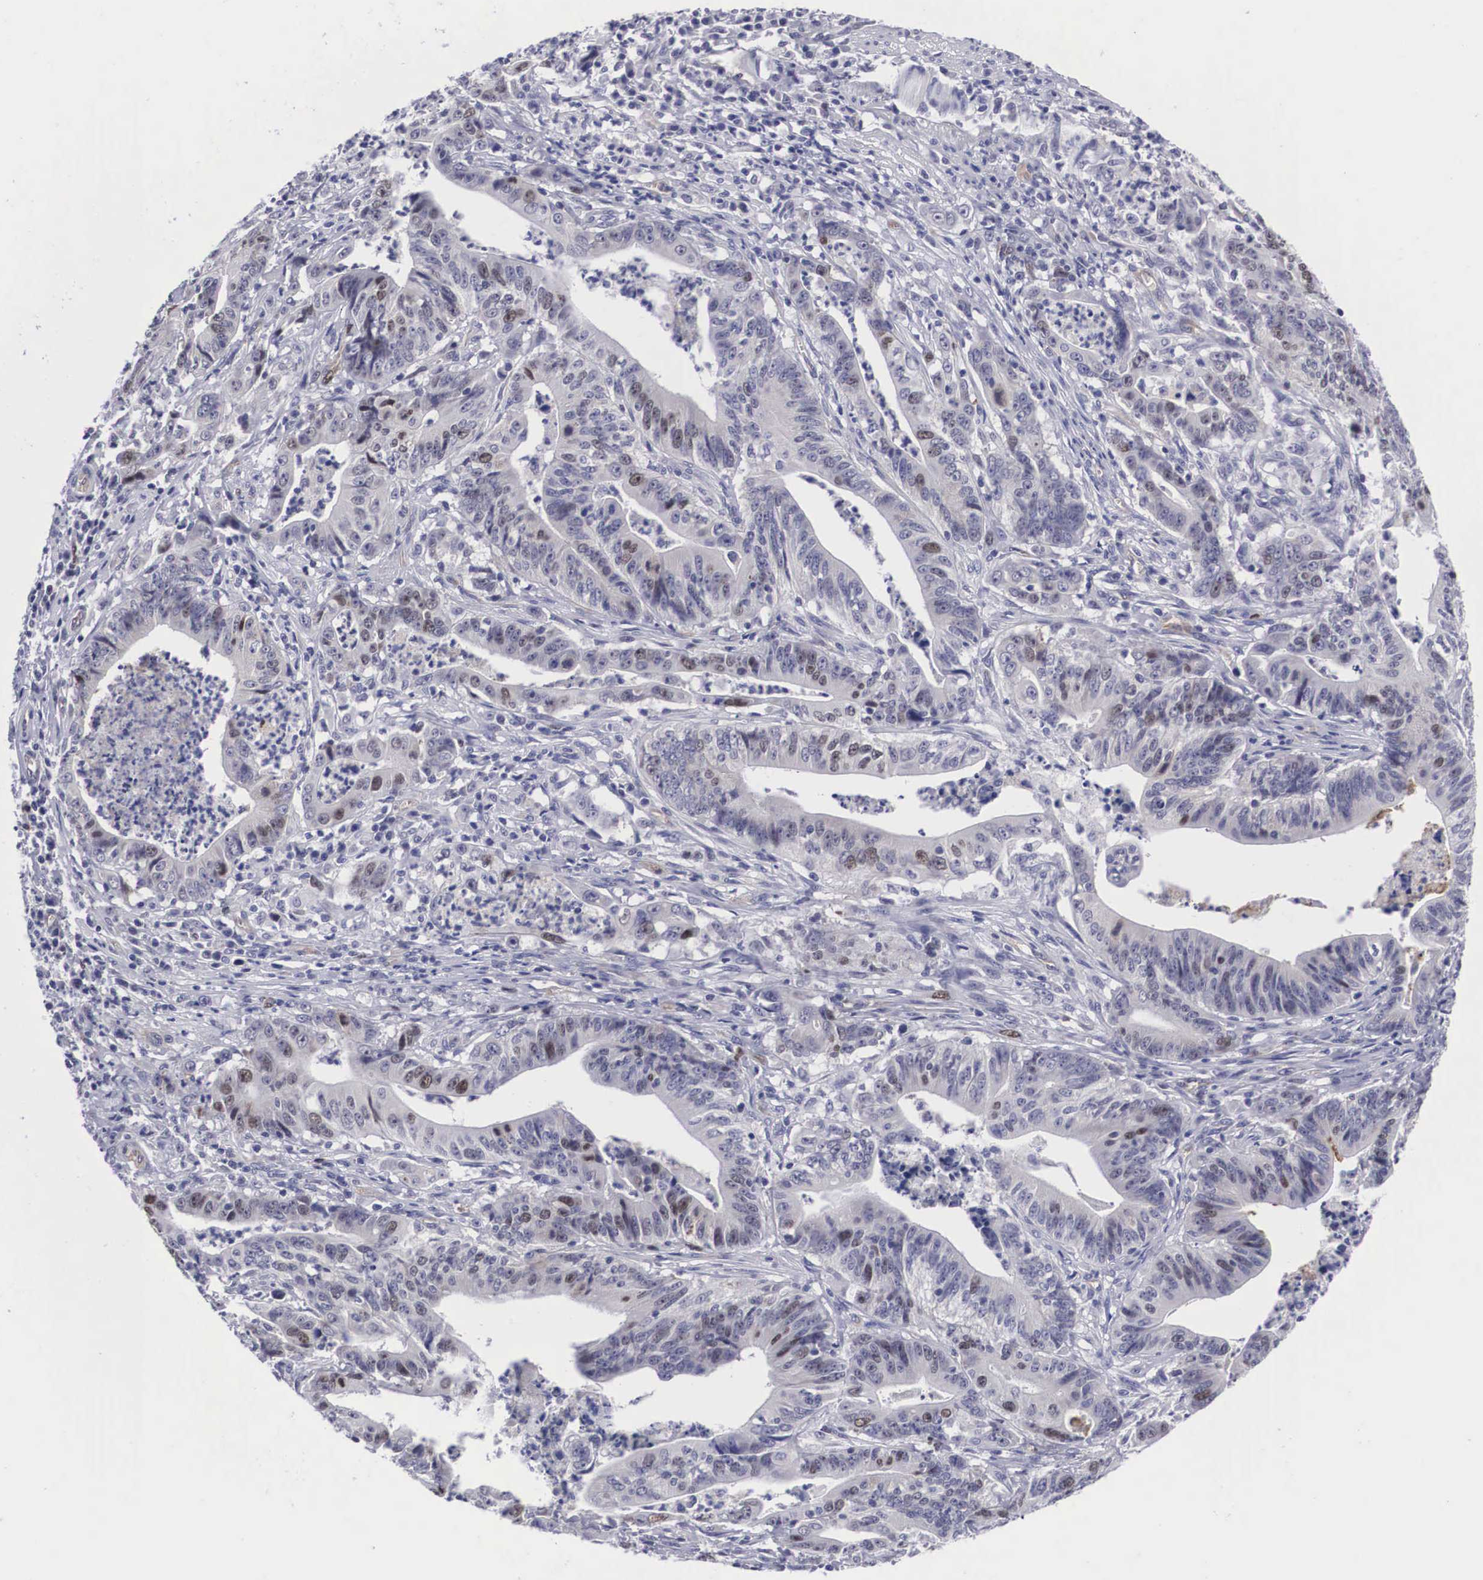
{"staining": {"intensity": "weak", "quantity": "<25%", "location": "nuclear"}, "tissue": "stomach cancer", "cell_type": "Tumor cells", "image_type": "cancer", "snomed": [{"axis": "morphology", "description": "Adenocarcinoma, NOS"}, {"axis": "topography", "description": "Stomach, lower"}], "caption": "The image displays no significant expression in tumor cells of stomach cancer.", "gene": "MAST4", "patient": {"sex": "female", "age": 86}}